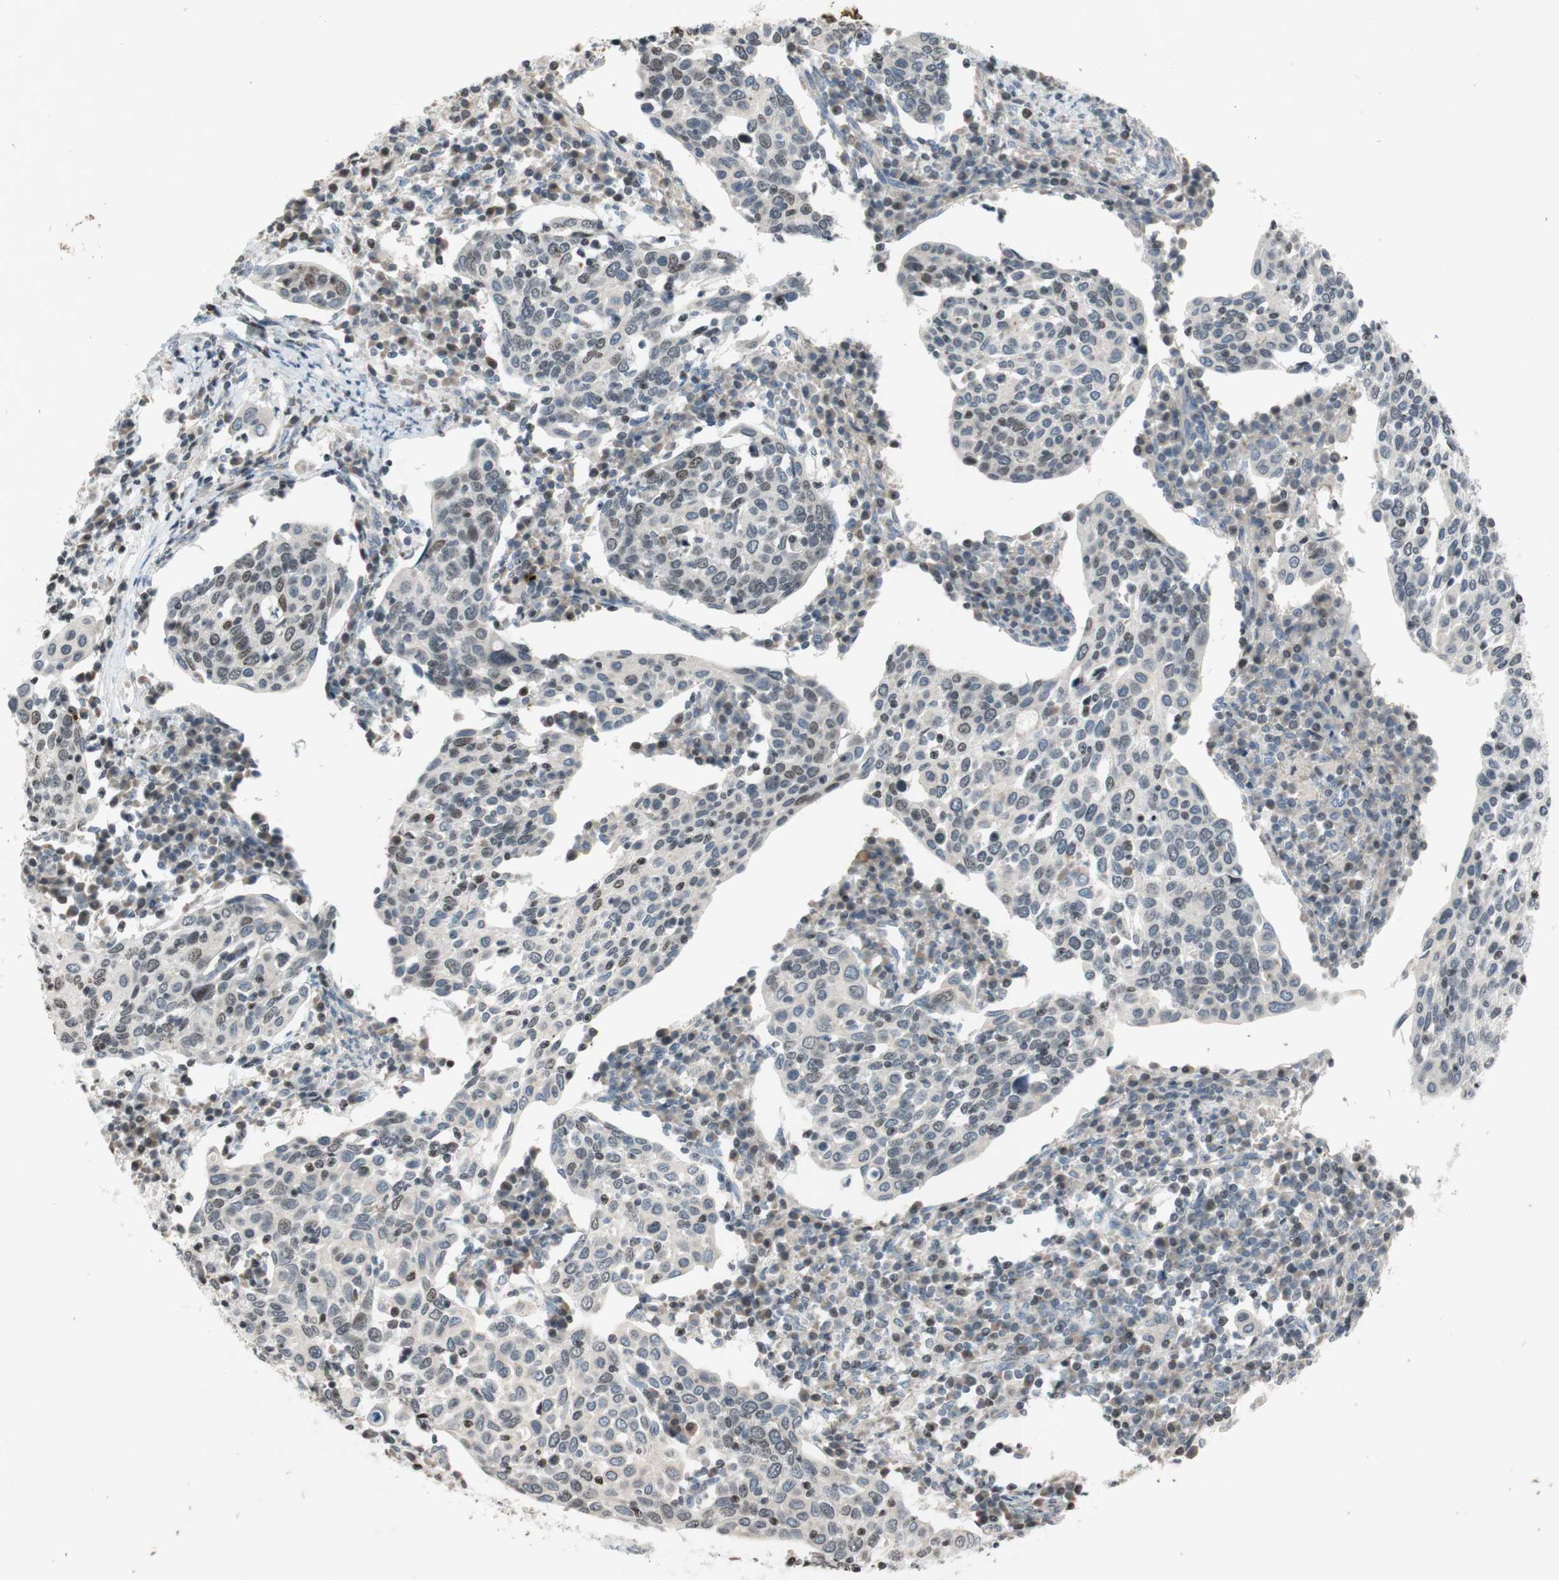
{"staining": {"intensity": "weak", "quantity": "<25%", "location": "nuclear"}, "tissue": "cervical cancer", "cell_type": "Tumor cells", "image_type": "cancer", "snomed": [{"axis": "morphology", "description": "Squamous cell carcinoma, NOS"}, {"axis": "topography", "description": "Cervix"}], "caption": "Cervical squamous cell carcinoma stained for a protein using immunohistochemistry (IHC) exhibits no expression tumor cells.", "gene": "MCM6", "patient": {"sex": "female", "age": 40}}